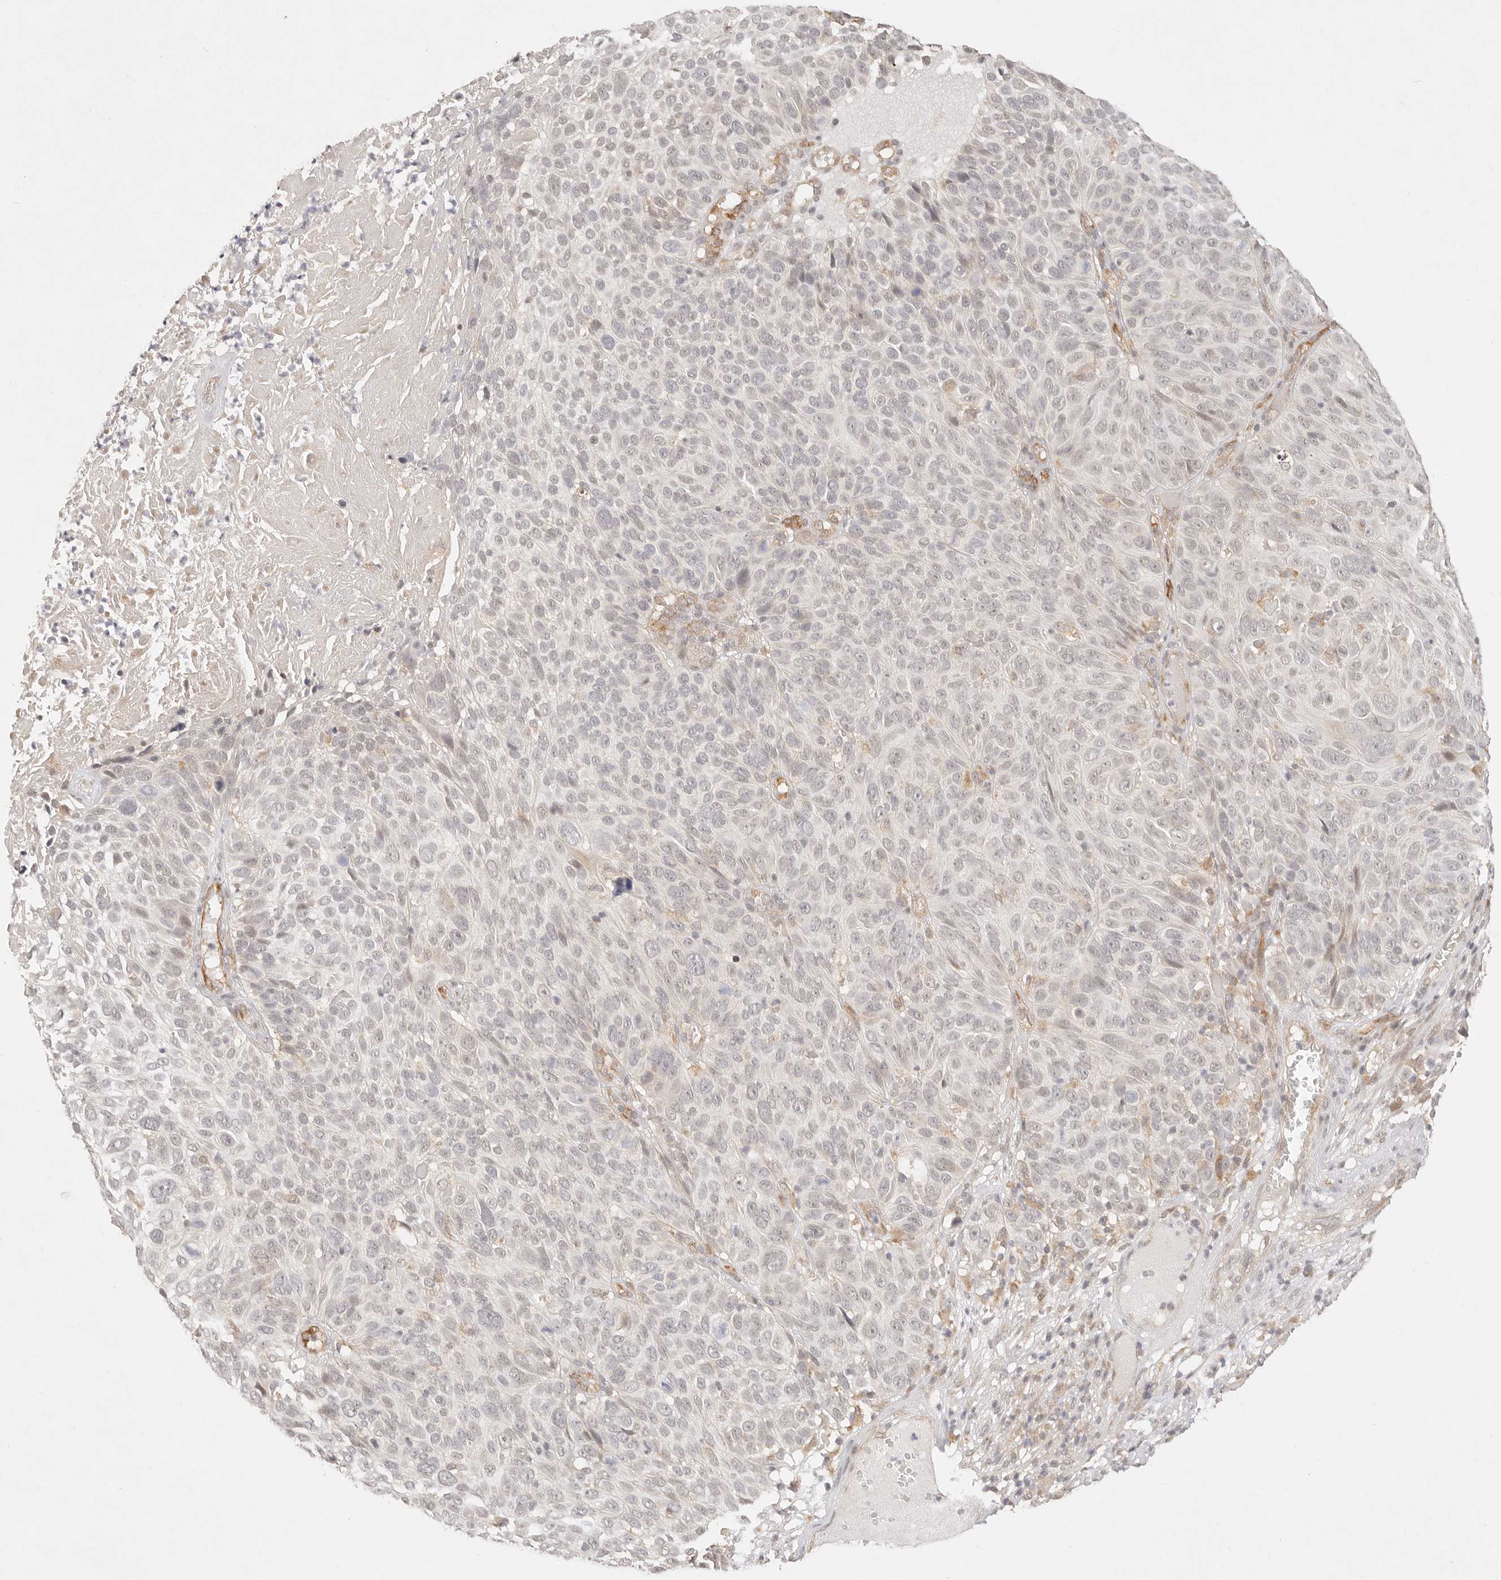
{"staining": {"intensity": "weak", "quantity": "<25%", "location": "nuclear"}, "tissue": "cervical cancer", "cell_type": "Tumor cells", "image_type": "cancer", "snomed": [{"axis": "morphology", "description": "Squamous cell carcinoma, NOS"}, {"axis": "topography", "description": "Cervix"}], "caption": "Immunohistochemical staining of cervical squamous cell carcinoma exhibits no significant staining in tumor cells.", "gene": "GPR156", "patient": {"sex": "female", "age": 74}}